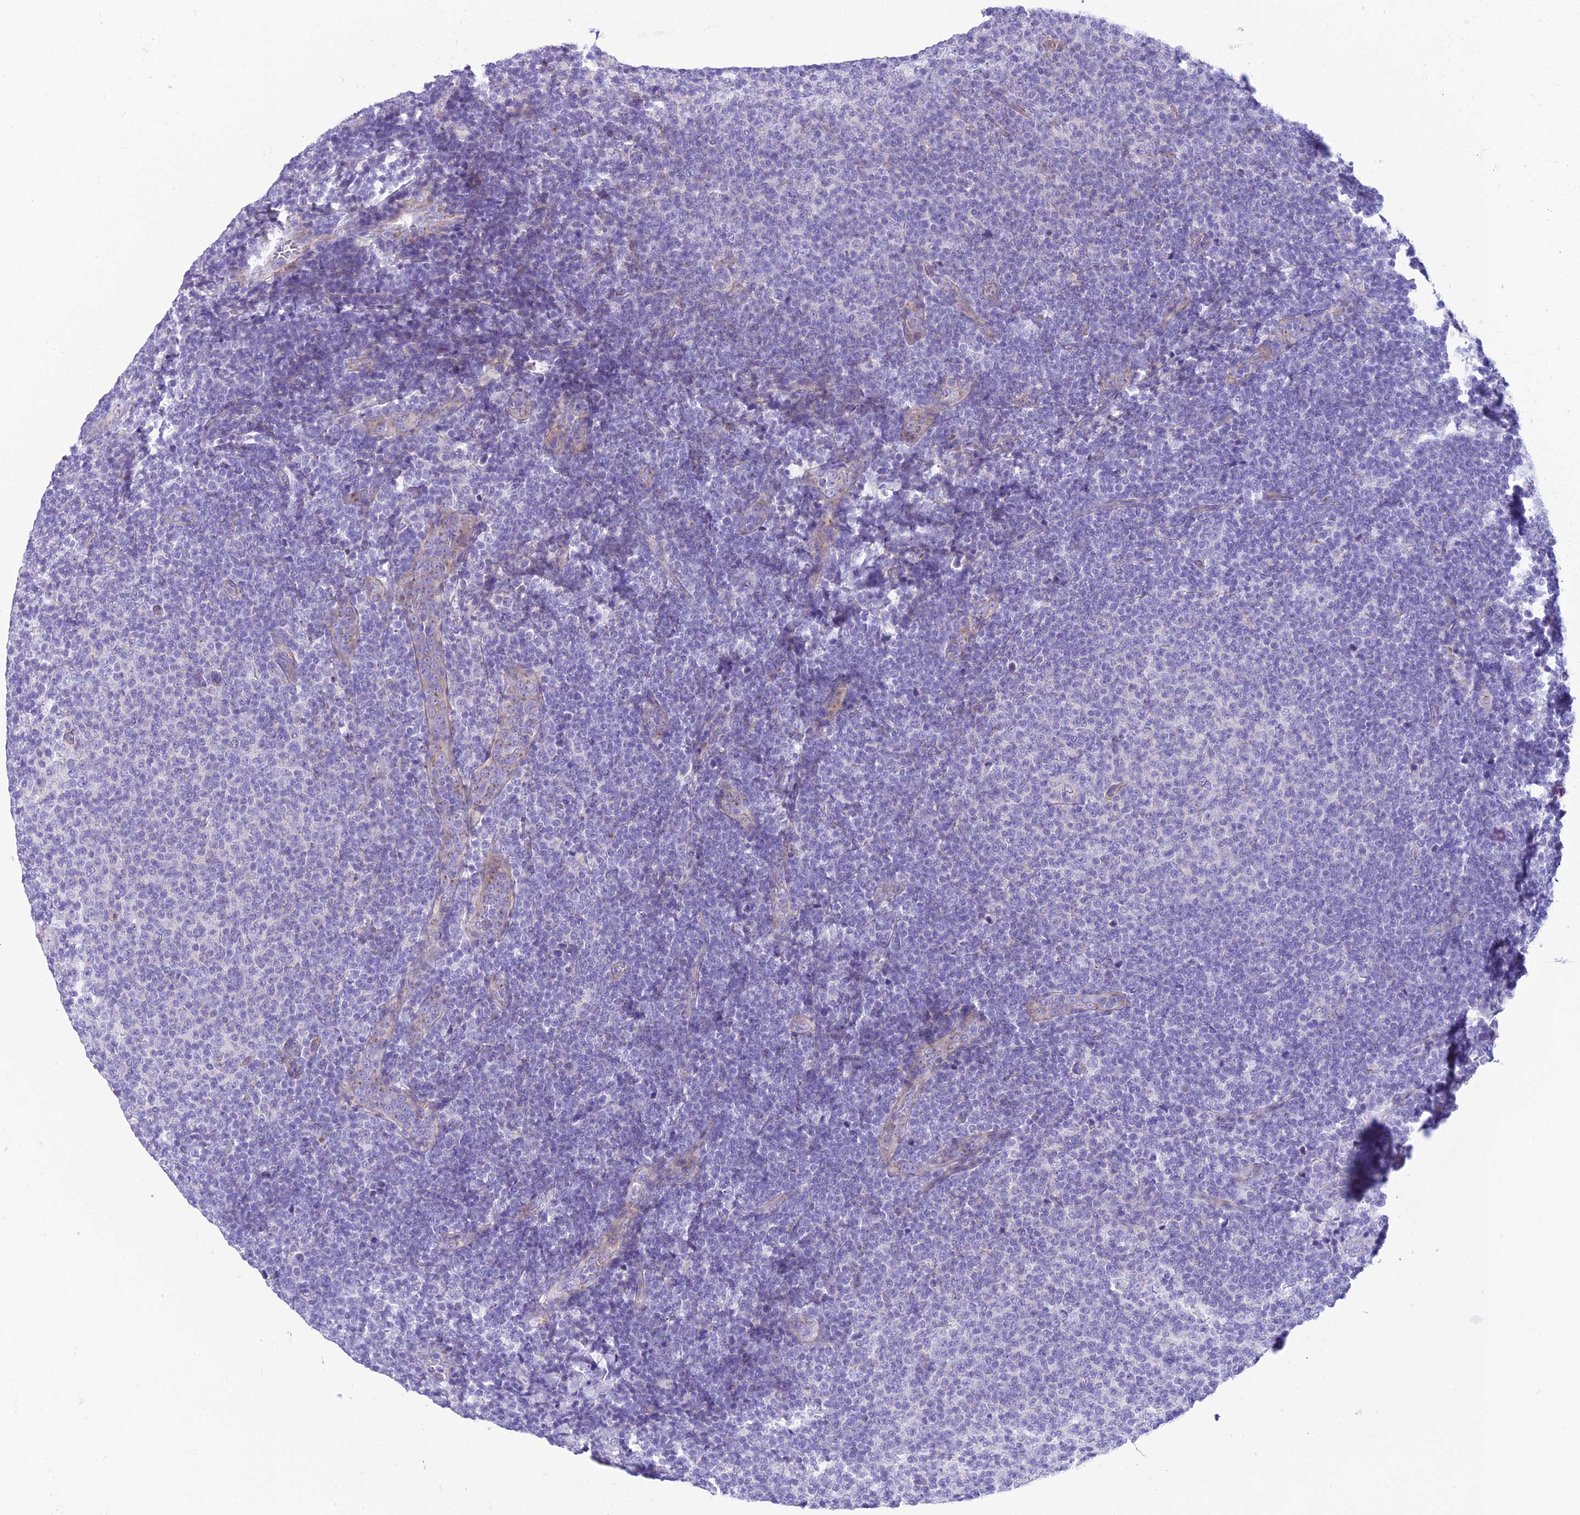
{"staining": {"intensity": "negative", "quantity": "none", "location": "none"}, "tissue": "lymphoma", "cell_type": "Tumor cells", "image_type": "cancer", "snomed": [{"axis": "morphology", "description": "Malignant lymphoma, non-Hodgkin's type, Low grade"}, {"axis": "topography", "description": "Lymph node"}], "caption": "IHC photomicrograph of neoplastic tissue: low-grade malignant lymphoma, non-Hodgkin's type stained with DAB demonstrates no significant protein staining in tumor cells.", "gene": "GFRA1", "patient": {"sex": "male", "age": 66}}